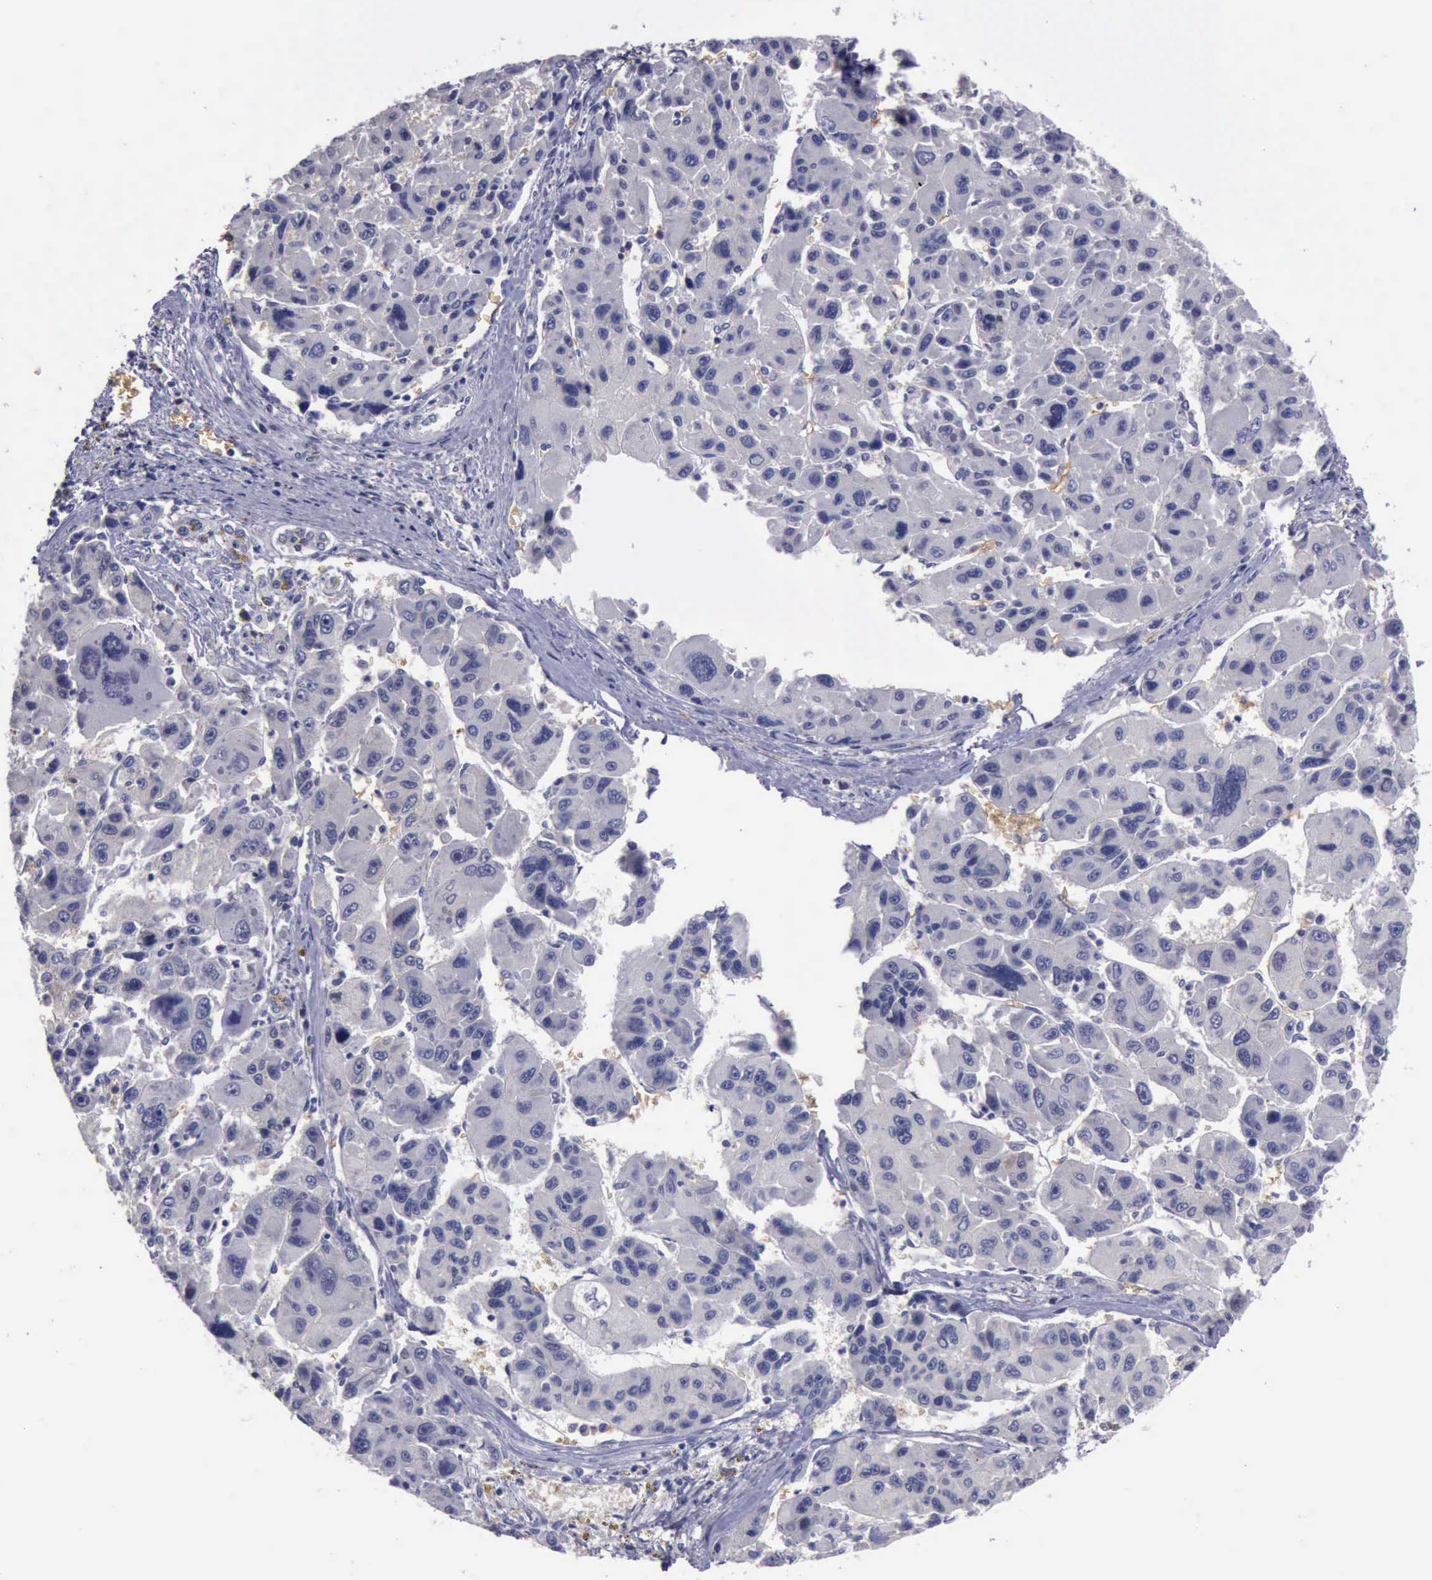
{"staining": {"intensity": "negative", "quantity": "none", "location": "none"}, "tissue": "liver cancer", "cell_type": "Tumor cells", "image_type": "cancer", "snomed": [{"axis": "morphology", "description": "Carcinoma, Hepatocellular, NOS"}, {"axis": "topography", "description": "Liver"}], "caption": "The IHC micrograph has no significant staining in tumor cells of liver hepatocellular carcinoma tissue.", "gene": "CEP128", "patient": {"sex": "male", "age": 64}}